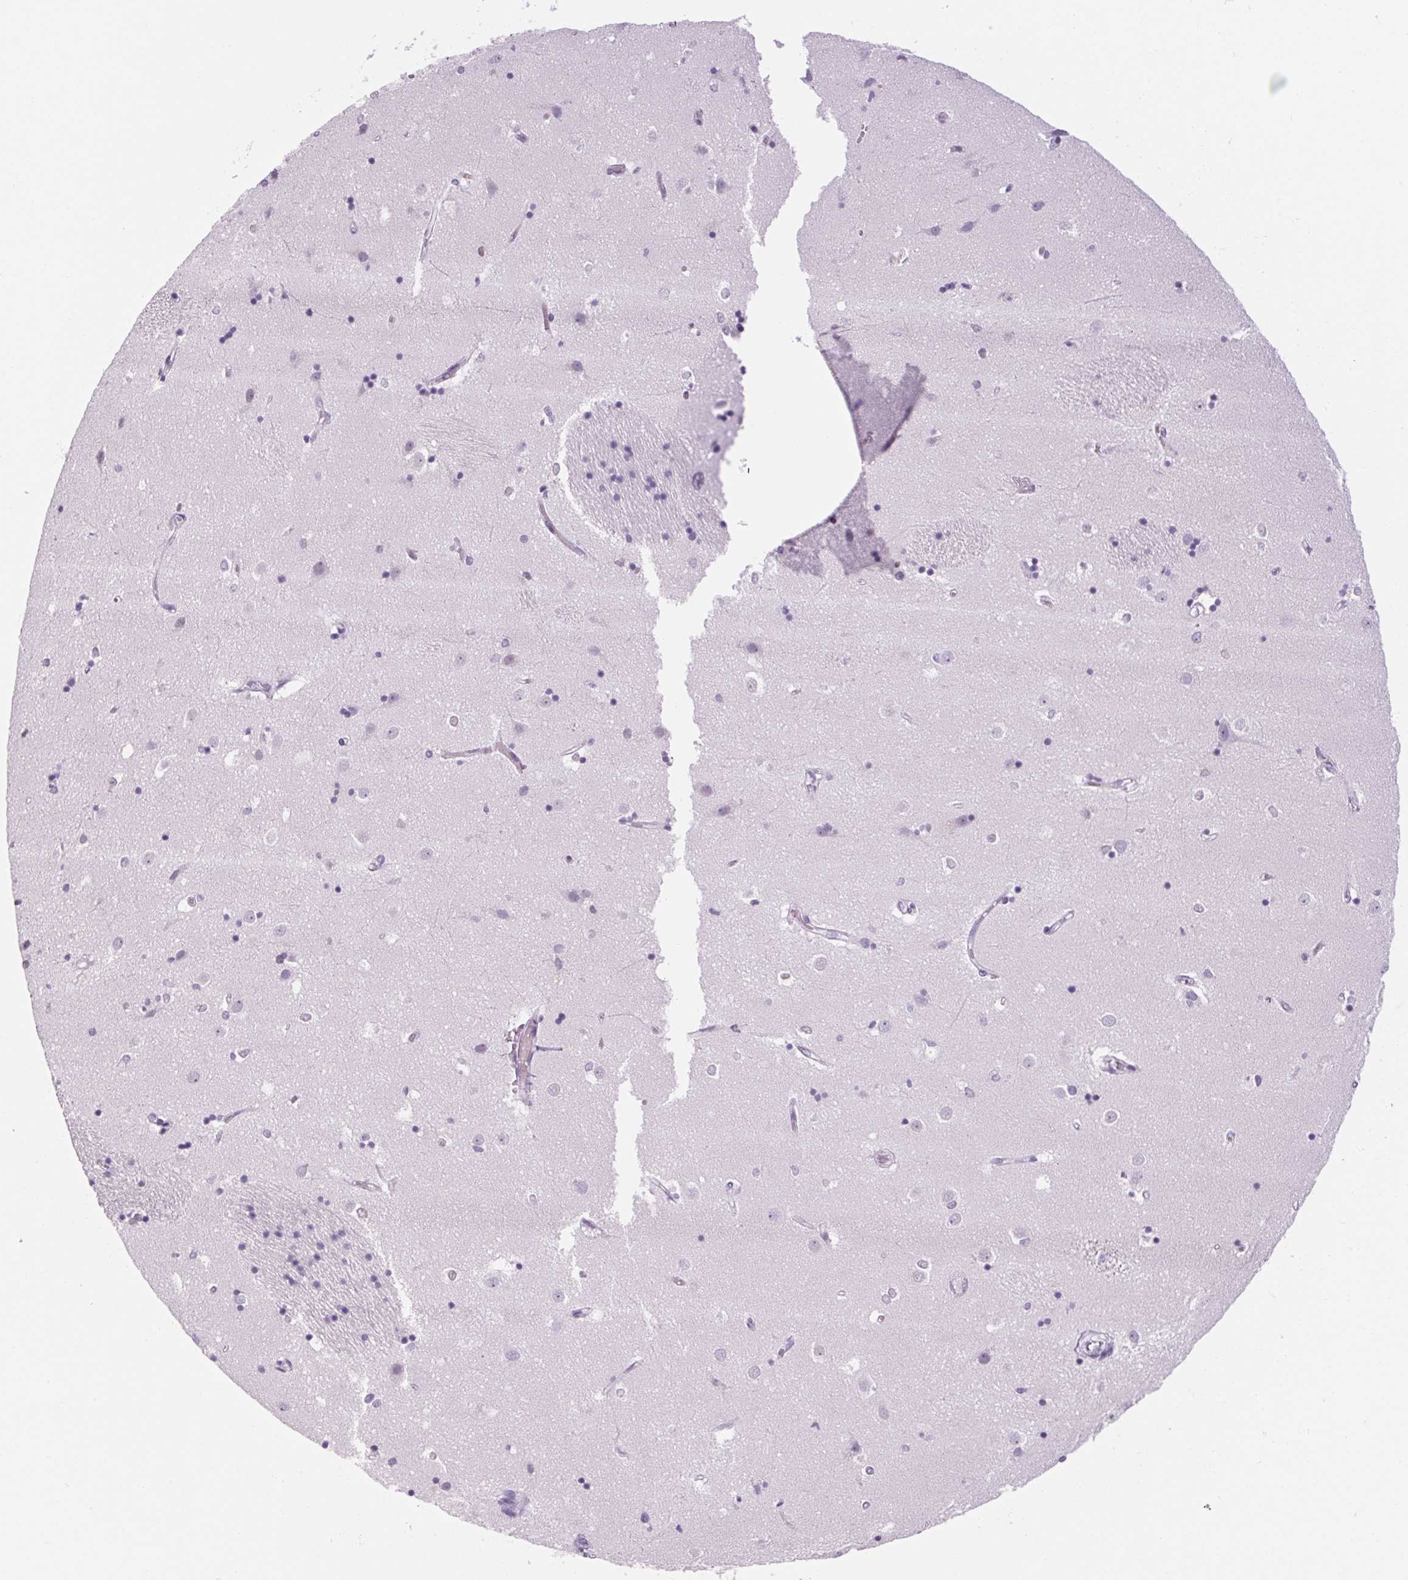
{"staining": {"intensity": "negative", "quantity": "none", "location": "none"}, "tissue": "caudate", "cell_type": "Glial cells", "image_type": "normal", "snomed": [{"axis": "morphology", "description": "Normal tissue, NOS"}, {"axis": "topography", "description": "Lateral ventricle wall"}], "caption": "High power microscopy image of an immunohistochemistry (IHC) histopathology image of unremarkable caudate, revealing no significant positivity in glial cells.", "gene": "RPTN", "patient": {"sex": "male", "age": 54}}